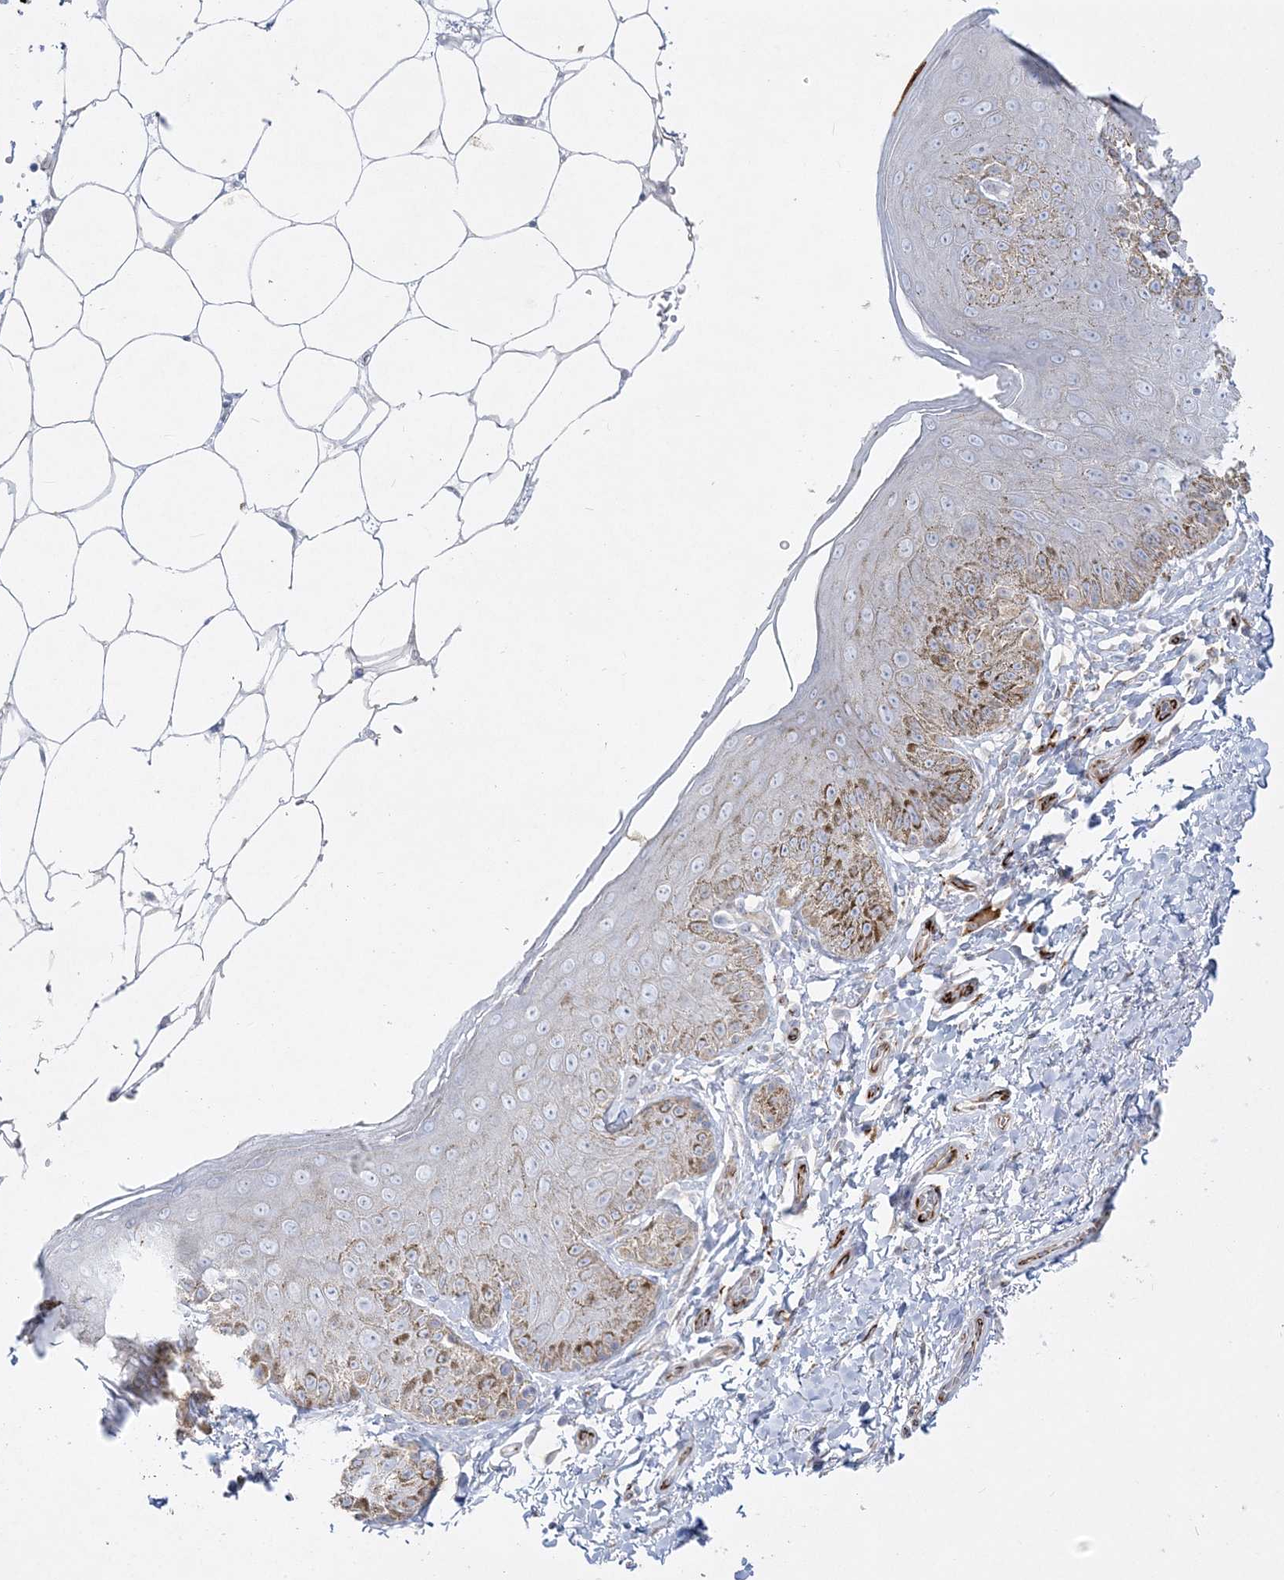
{"staining": {"intensity": "moderate", "quantity": "<25%", "location": "cytoplasmic/membranous"}, "tissue": "skin", "cell_type": "Epidermal cells", "image_type": "normal", "snomed": [{"axis": "morphology", "description": "Normal tissue, NOS"}, {"axis": "topography", "description": "Anal"}], "caption": "IHC photomicrograph of normal skin: human skin stained using immunohistochemistry exhibits low levels of moderate protein expression localized specifically in the cytoplasmic/membranous of epidermal cells, appearing as a cytoplasmic/membranous brown color.", "gene": "GPAT2", "patient": {"sex": "male", "age": 44}}